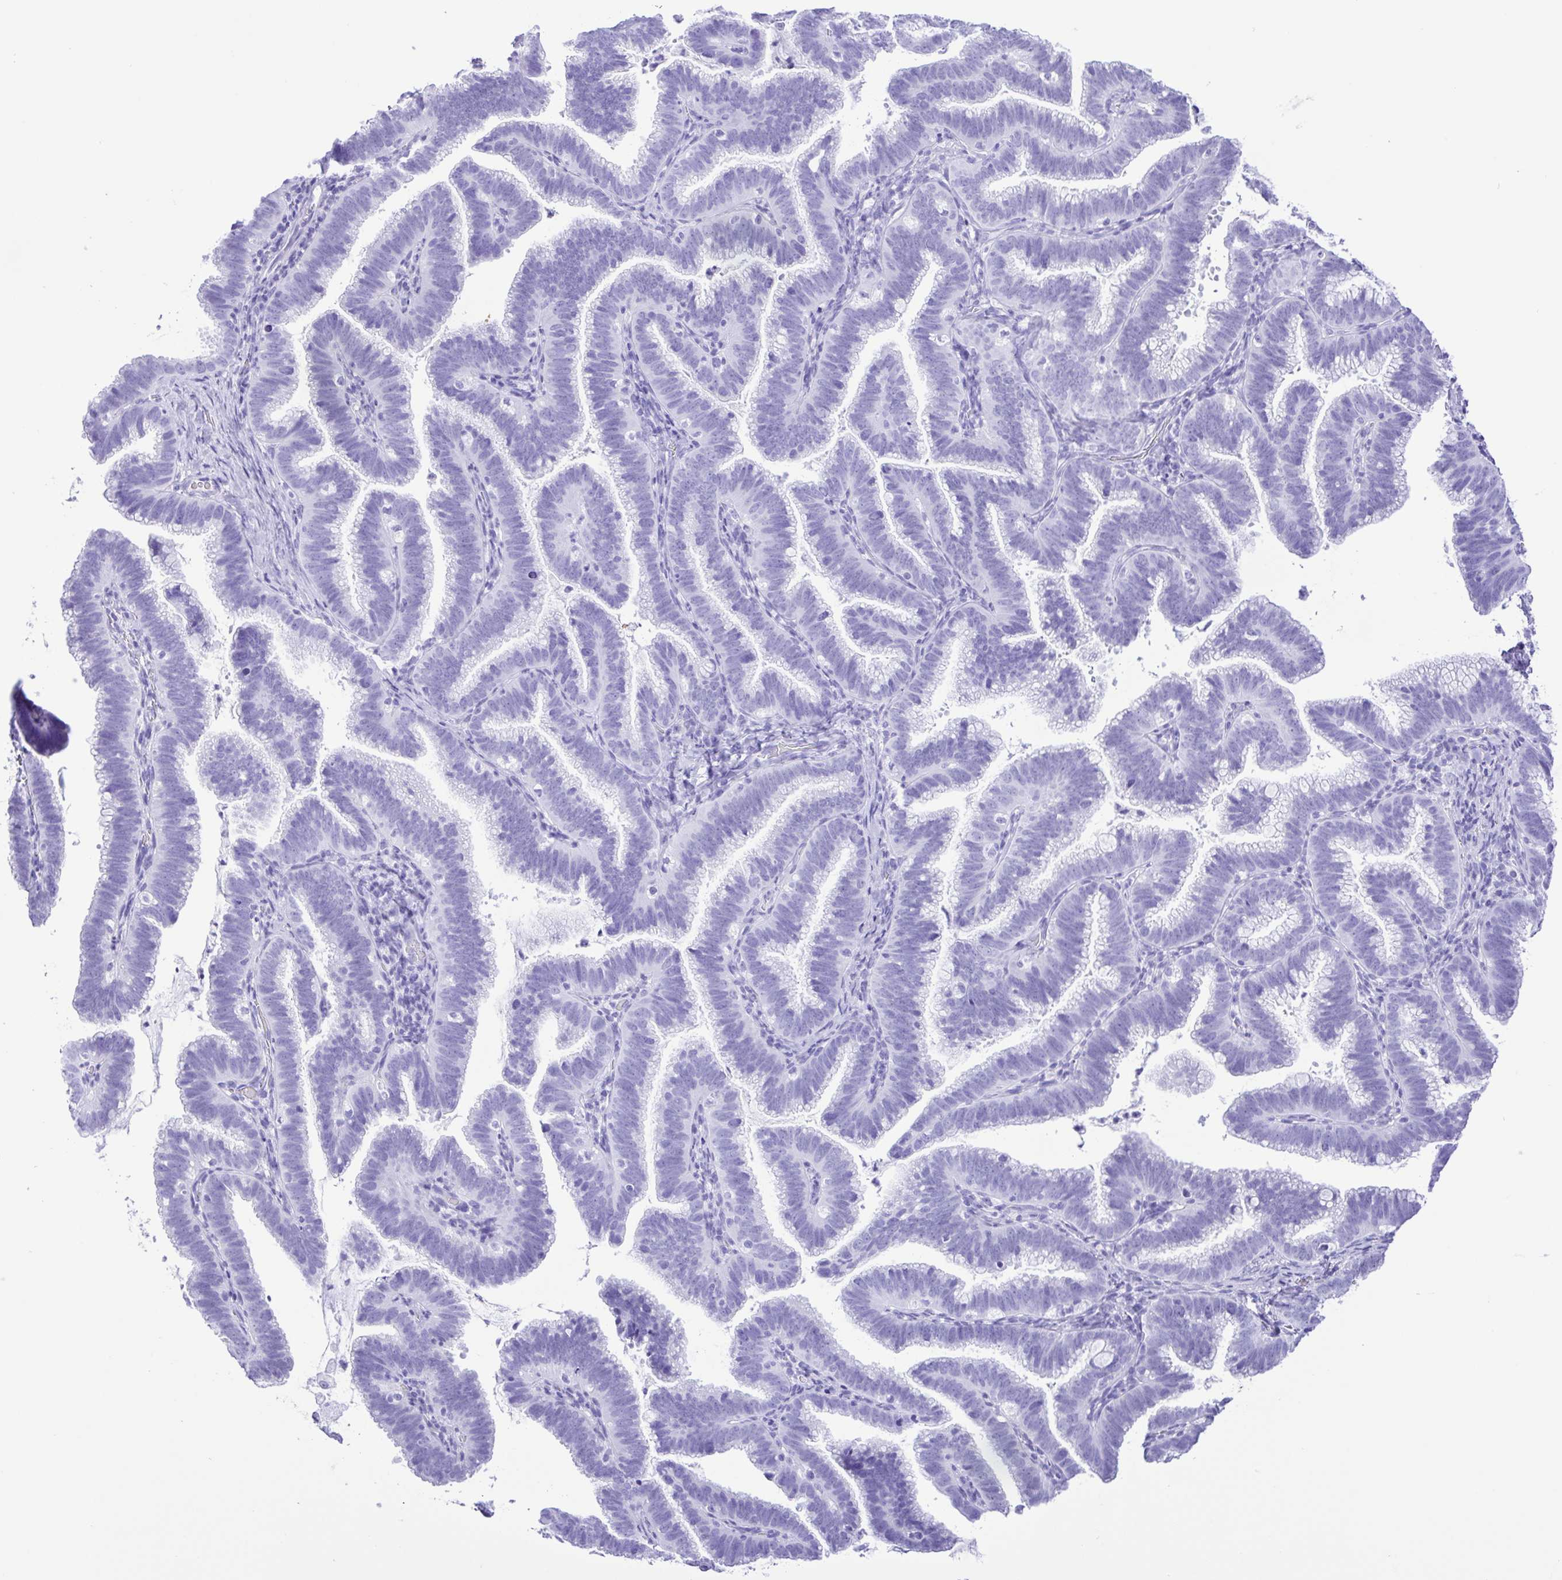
{"staining": {"intensity": "negative", "quantity": "none", "location": "none"}, "tissue": "cervical cancer", "cell_type": "Tumor cells", "image_type": "cancer", "snomed": [{"axis": "morphology", "description": "Adenocarcinoma, NOS"}, {"axis": "topography", "description": "Cervix"}], "caption": "Tumor cells are negative for protein expression in human adenocarcinoma (cervical). (Immunohistochemistry (ihc), brightfield microscopy, high magnification).", "gene": "SYT1", "patient": {"sex": "female", "age": 61}}